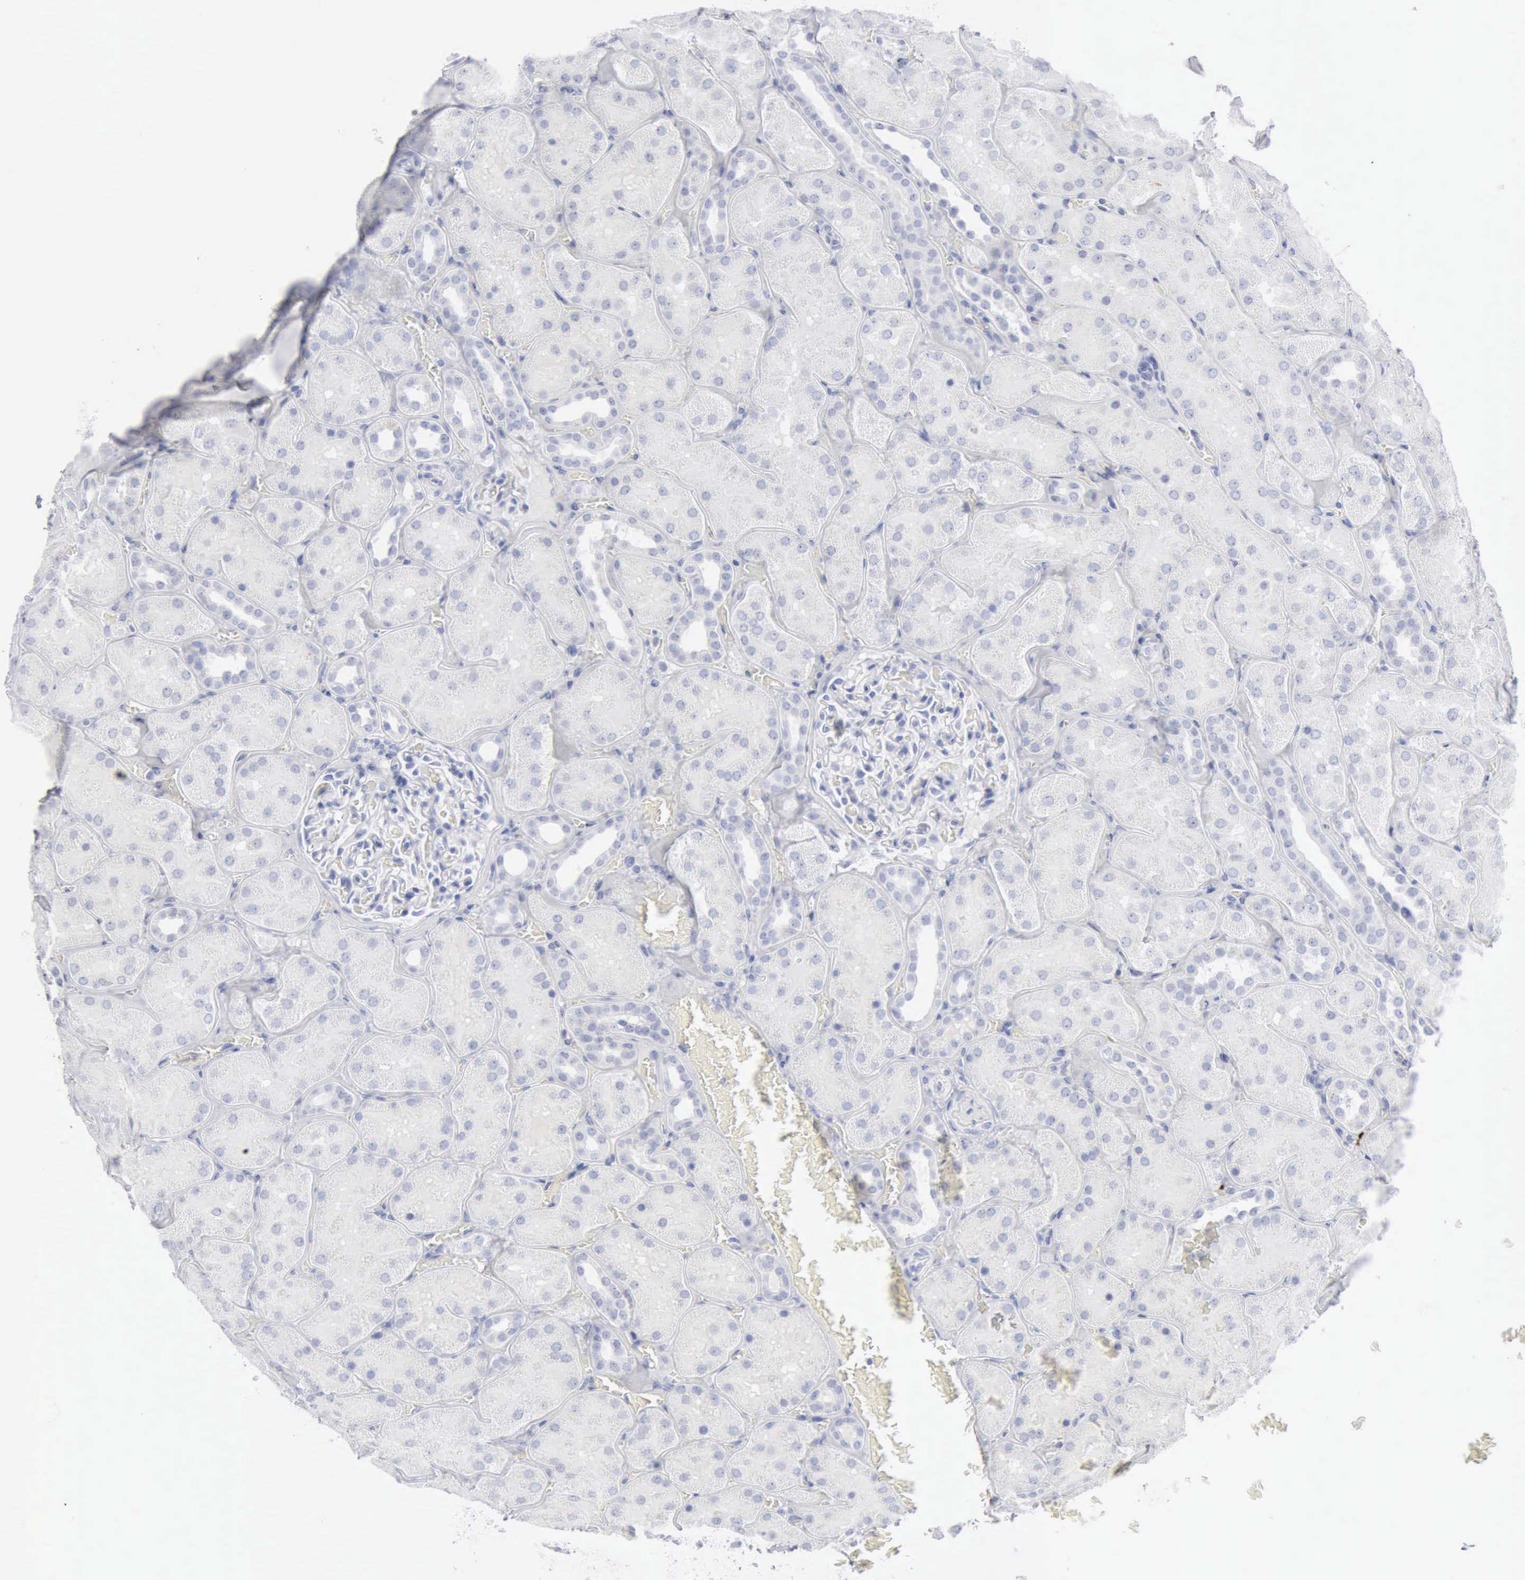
{"staining": {"intensity": "negative", "quantity": "none", "location": "none"}, "tissue": "kidney", "cell_type": "Cells in glomeruli", "image_type": "normal", "snomed": [{"axis": "morphology", "description": "Normal tissue, NOS"}, {"axis": "topography", "description": "Kidney"}], "caption": "This is a histopathology image of IHC staining of unremarkable kidney, which shows no staining in cells in glomeruli.", "gene": "CMA1", "patient": {"sex": "male", "age": 28}}